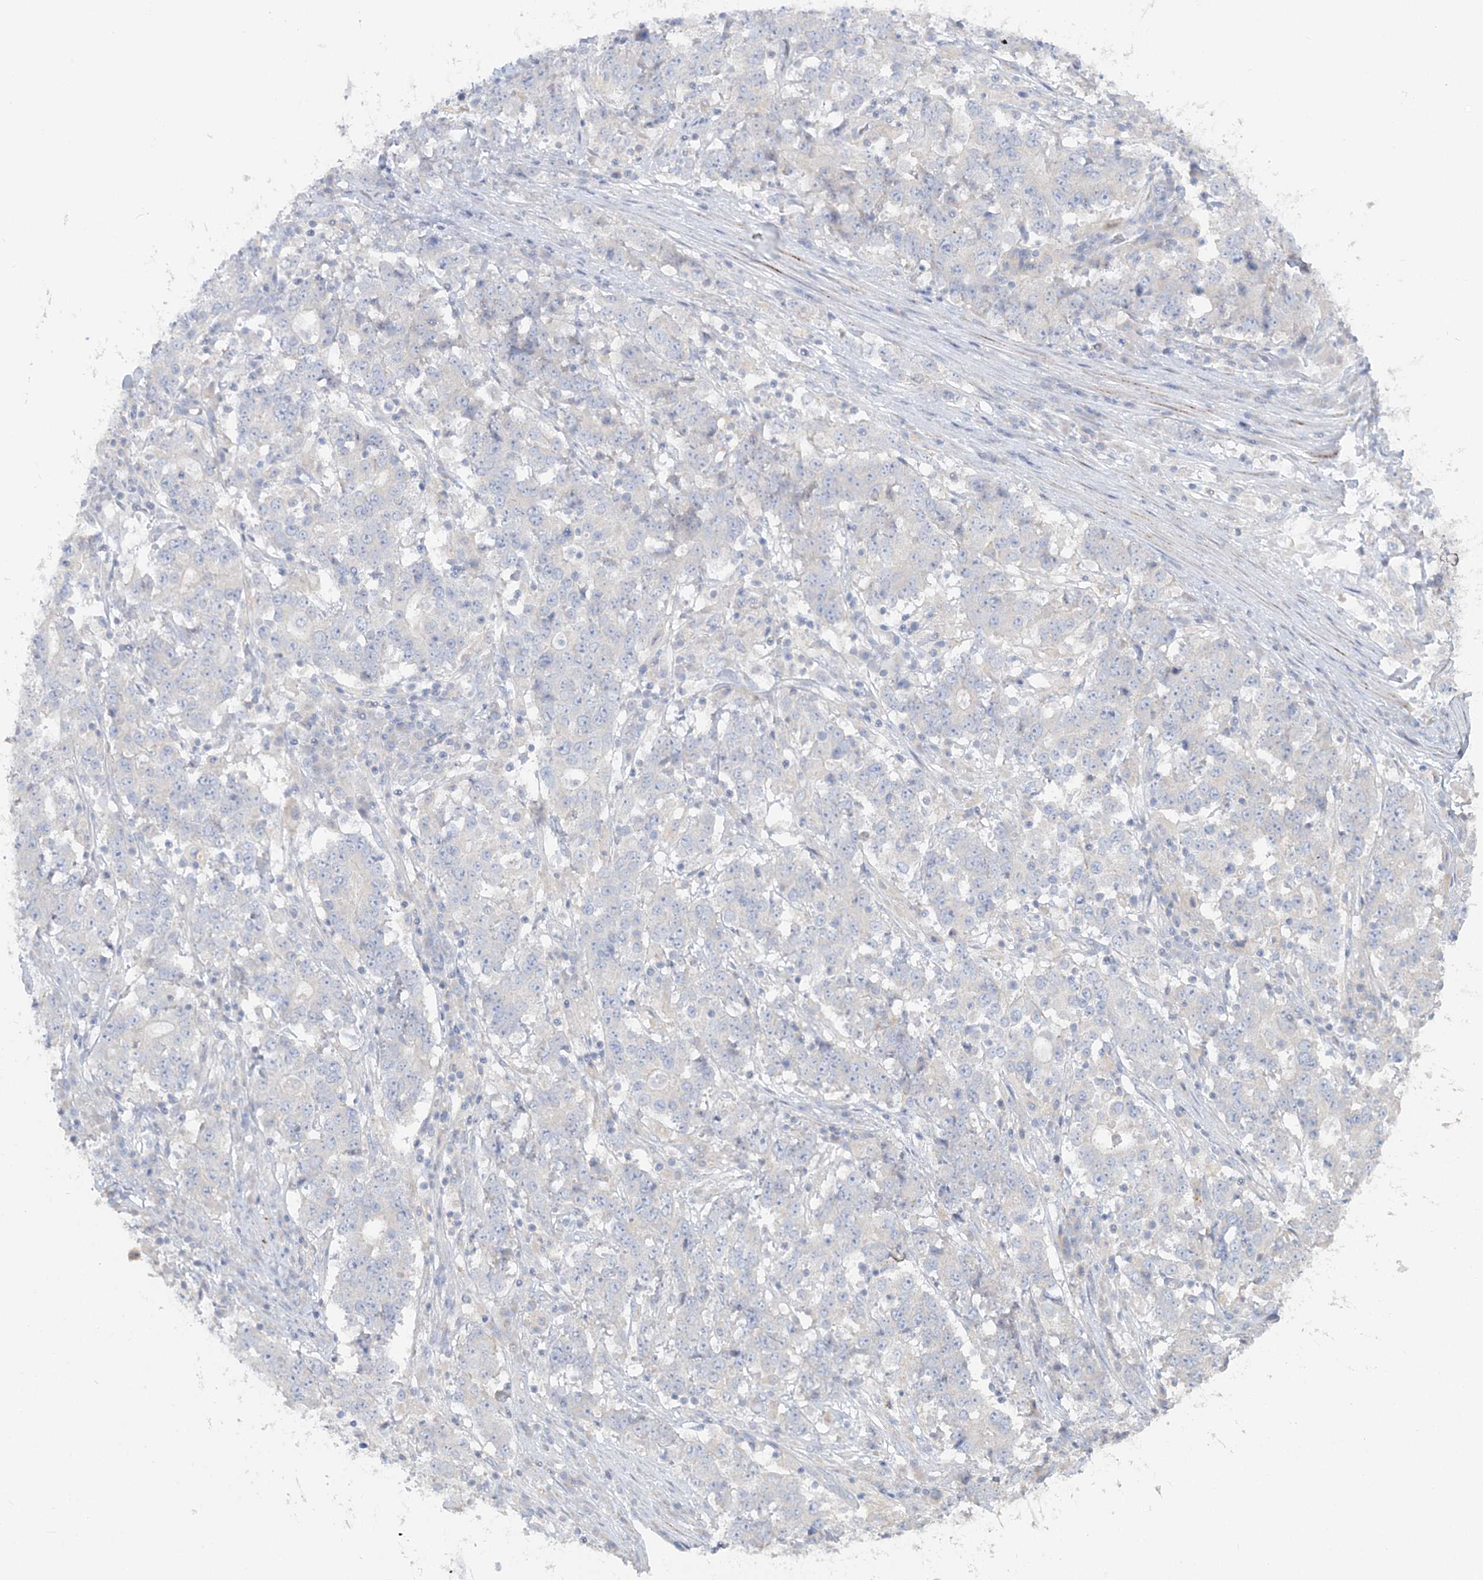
{"staining": {"intensity": "negative", "quantity": "none", "location": "none"}, "tissue": "stomach cancer", "cell_type": "Tumor cells", "image_type": "cancer", "snomed": [{"axis": "morphology", "description": "Adenocarcinoma, NOS"}, {"axis": "topography", "description": "Stomach"}], "caption": "IHC micrograph of neoplastic tissue: human stomach cancer stained with DAB (3,3'-diaminobenzidine) demonstrates no significant protein staining in tumor cells.", "gene": "TBC1D5", "patient": {"sex": "male", "age": 59}}